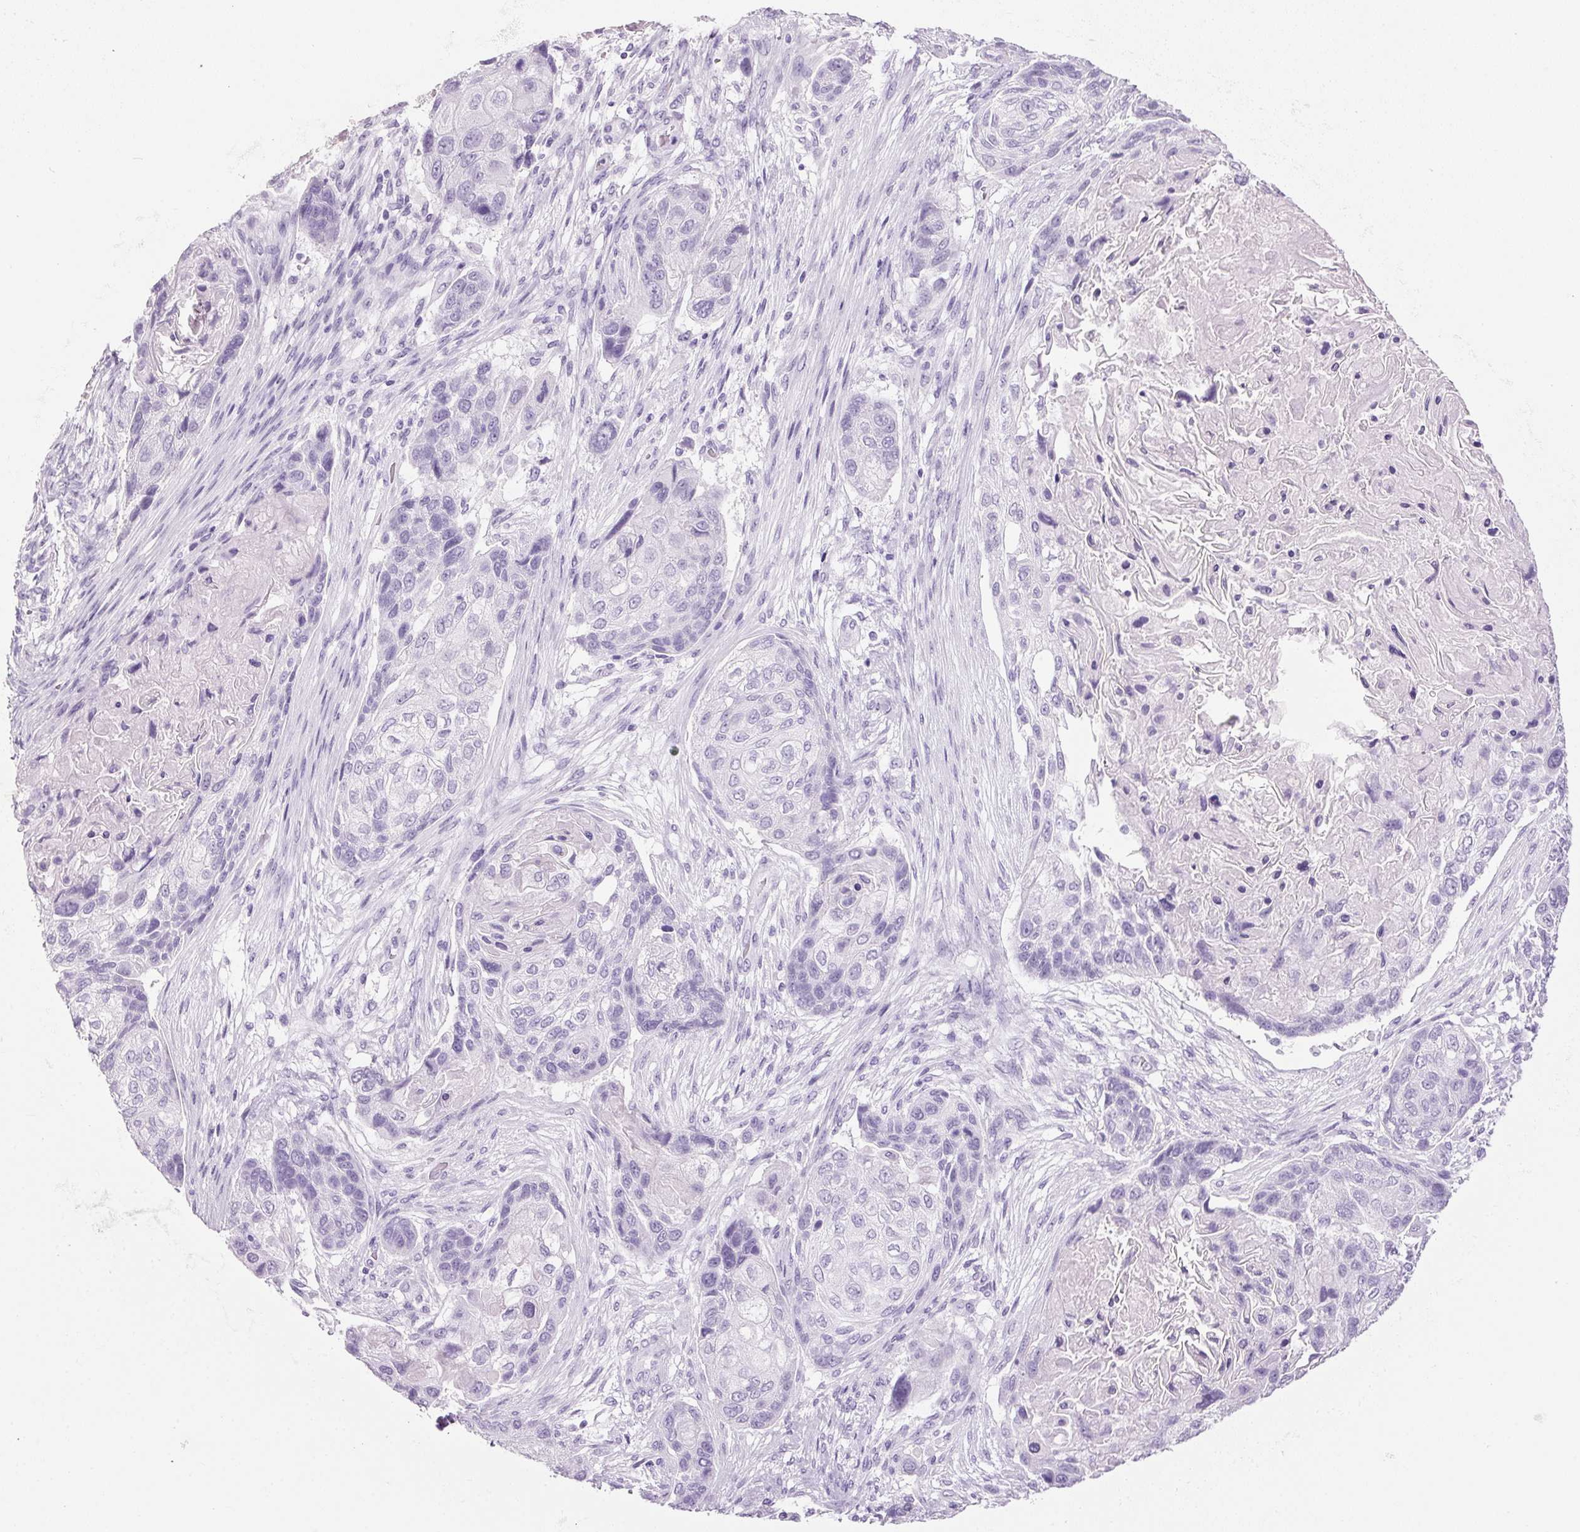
{"staining": {"intensity": "negative", "quantity": "none", "location": "none"}, "tissue": "lung cancer", "cell_type": "Tumor cells", "image_type": "cancer", "snomed": [{"axis": "morphology", "description": "Squamous cell carcinoma, NOS"}, {"axis": "topography", "description": "Lung"}], "caption": "A high-resolution photomicrograph shows immunohistochemistry (IHC) staining of lung squamous cell carcinoma, which exhibits no significant positivity in tumor cells.", "gene": "PPP1R1A", "patient": {"sex": "male", "age": 69}}